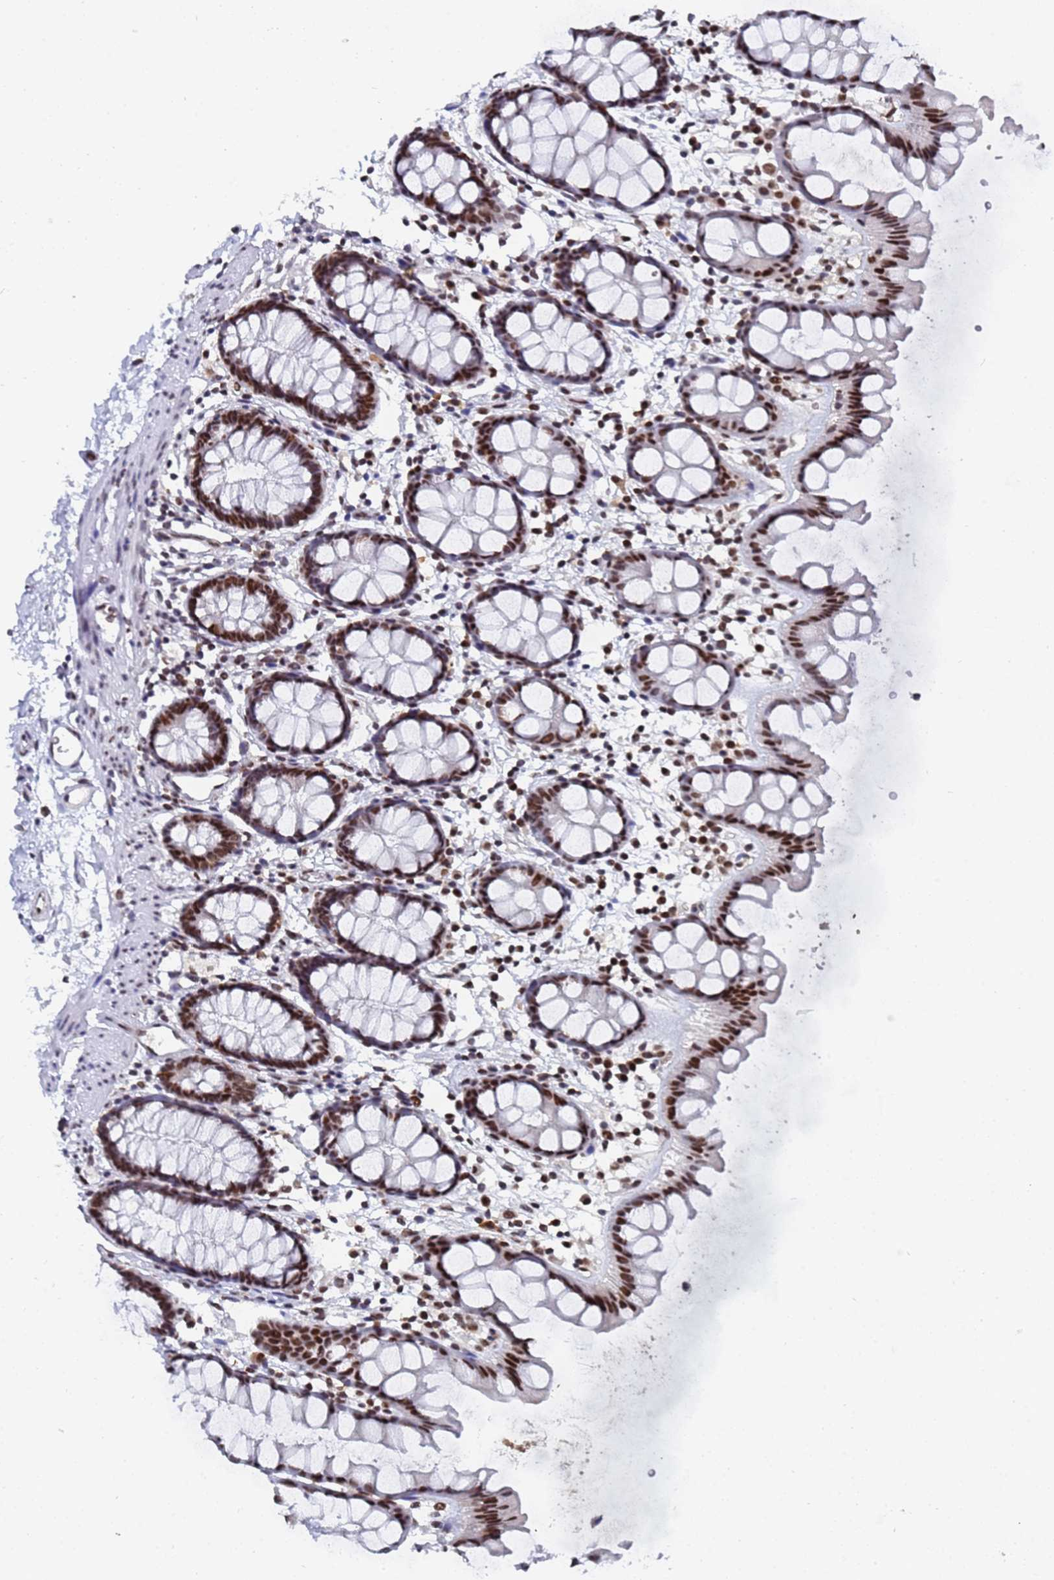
{"staining": {"intensity": "strong", "quantity": ">75%", "location": "nuclear"}, "tissue": "rectum", "cell_type": "Glandular cells", "image_type": "normal", "snomed": [{"axis": "morphology", "description": "Normal tissue, NOS"}, {"axis": "topography", "description": "Rectum"}], "caption": "Approximately >75% of glandular cells in unremarkable human rectum show strong nuclear protein staining as visualized by brown immunohistochemical staining.", "gene": "RAVER2", "patient": {"sex": "female", "age": 65}}